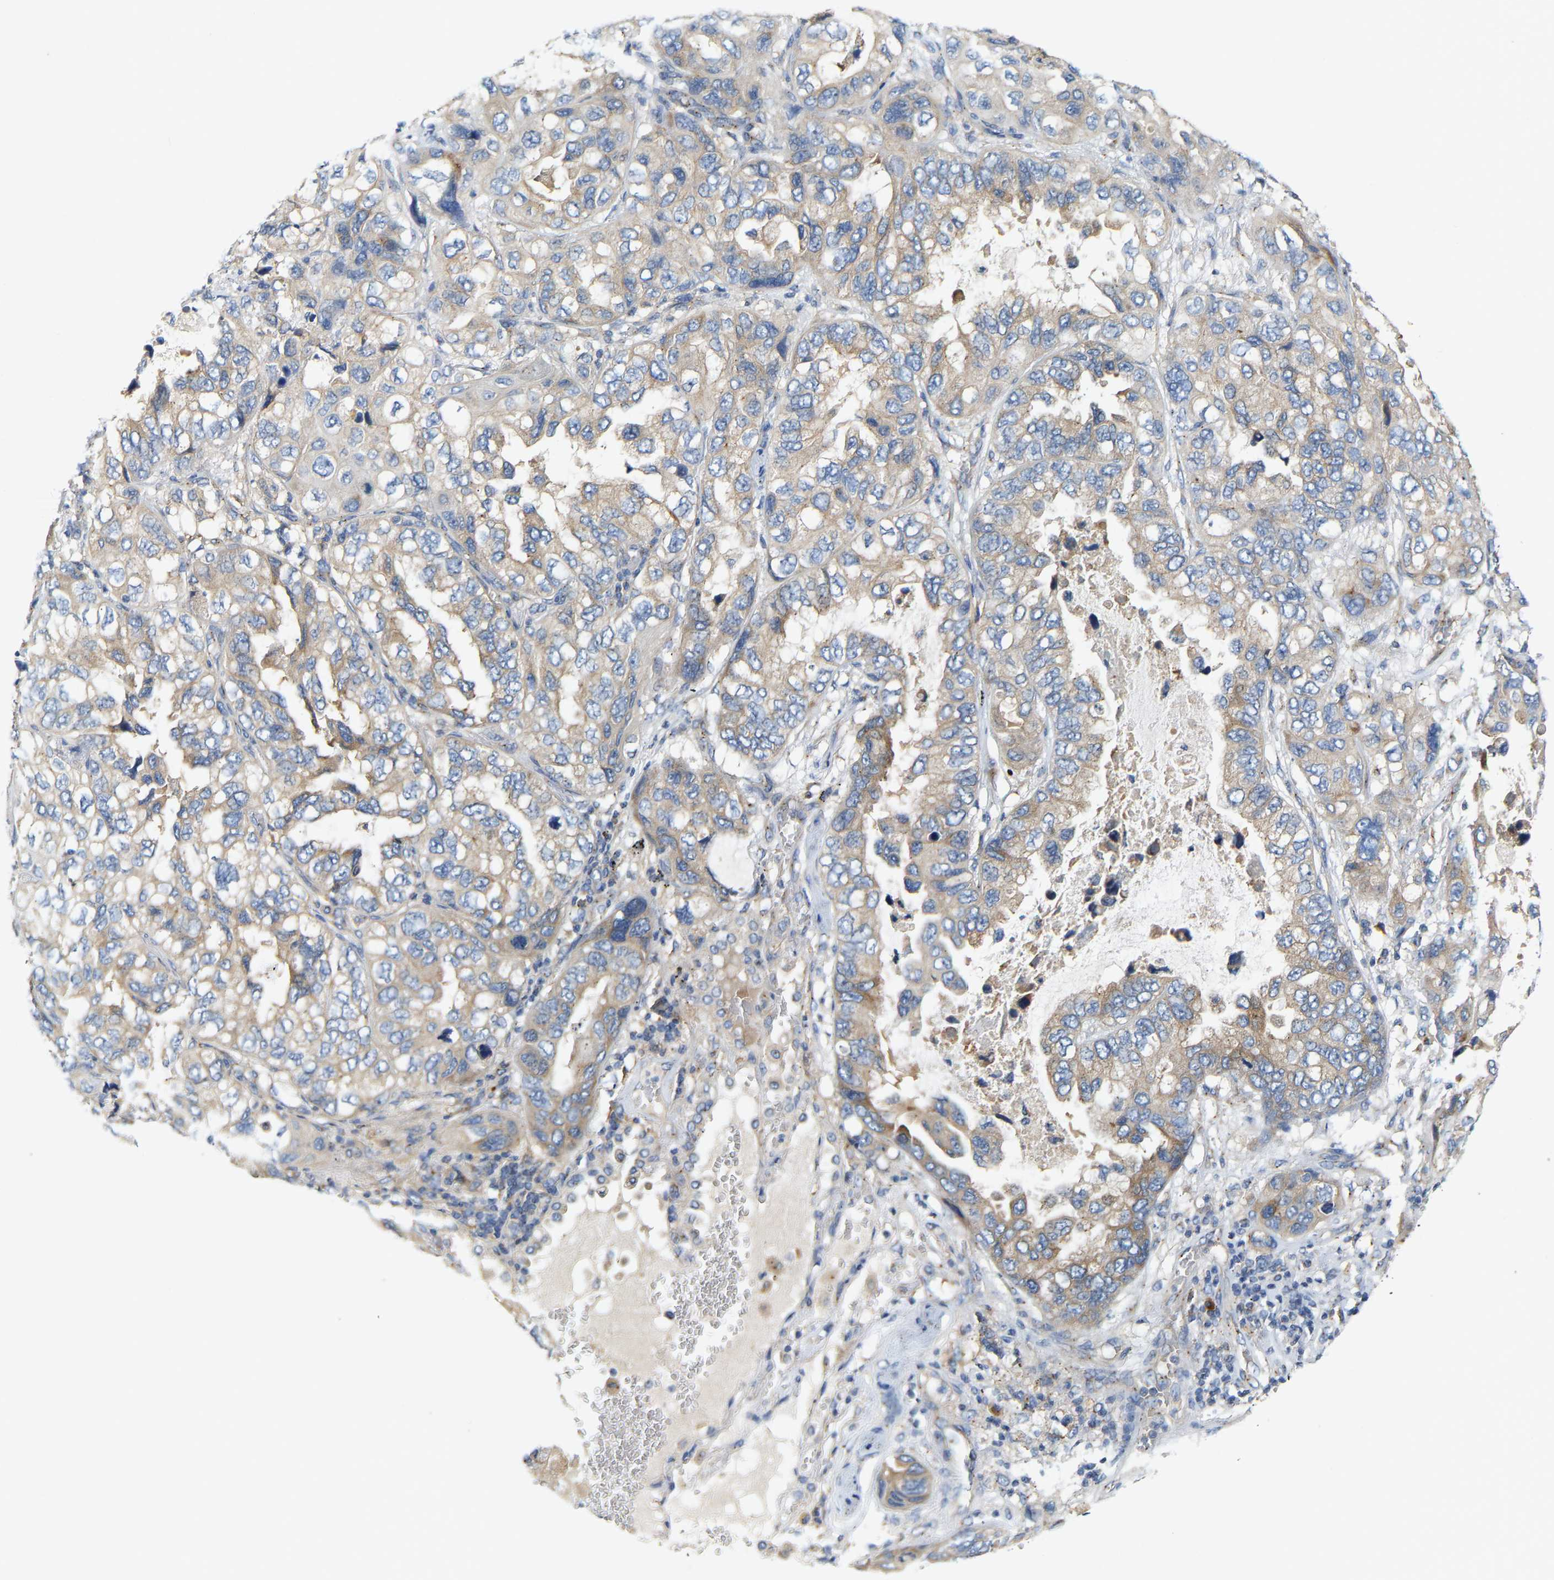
{"staining": {"intensity": "moderate", "quantity": ">75%", "location": "cytoplasmic/membranous"}, "tissue": "lung cancer", "cell_type": "Tumor cells", "image_type": "cancer", "snomed": [{"axis": "morphology", "description": "Squamous cell carcinoma, NOS"}, {"axis": "topography", "description": "Lung"}], "caption": "Immunohistochemical staining of lung cancer displays moderate cytoplasmic/membranous protein expression in approximately >75% of tumor cells.", "gene": "PCNT", "patient": {"sex": "female", "age": 73}}